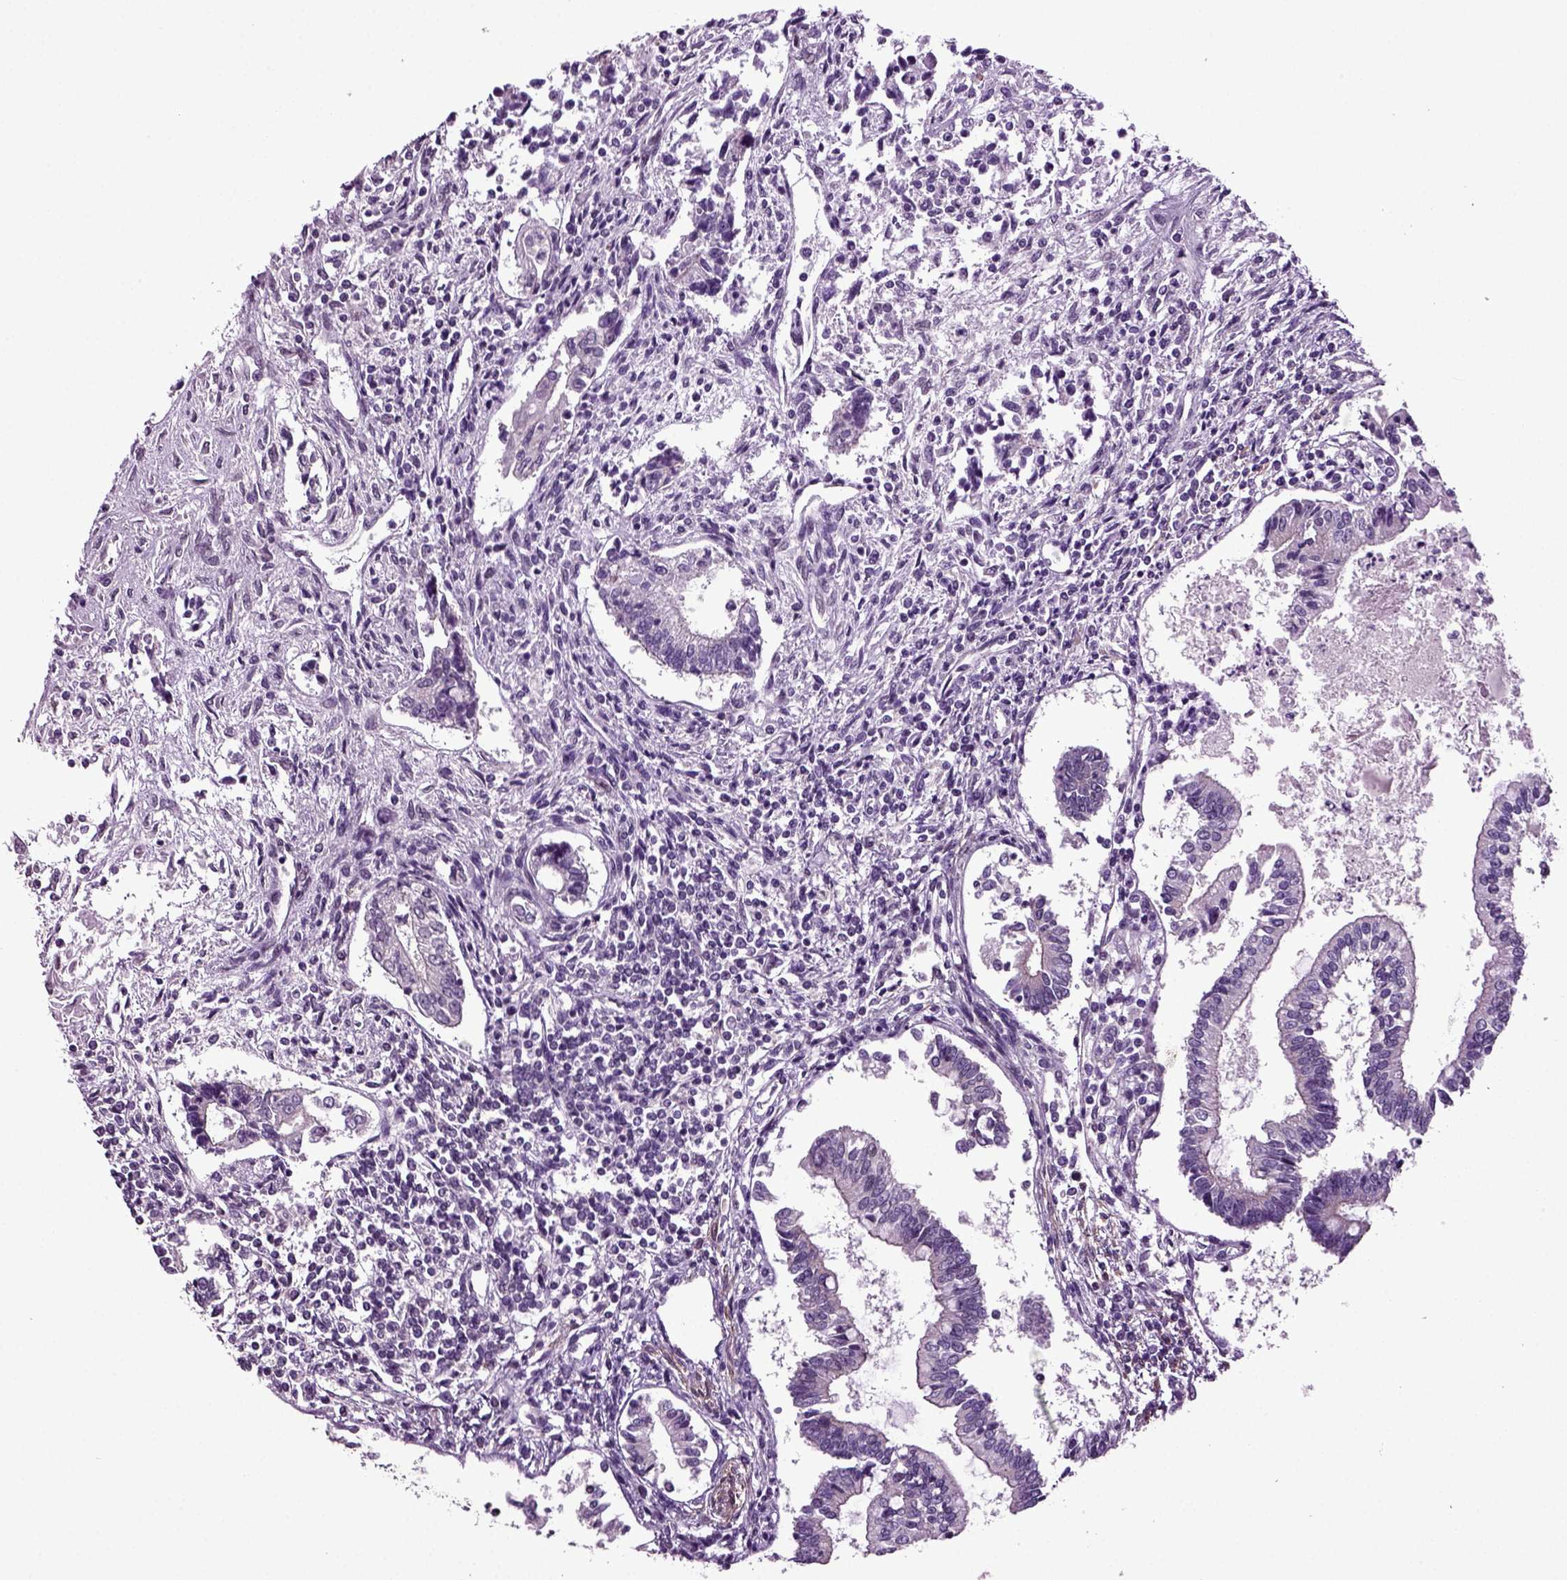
{"staining": {"intensity": "negative", "quantity": "none", "location": "none"}, "tissue": "testis cancer", "cell_type": "Tumor cells", "image_type": "cancer", "snomed": [{"axis": "morphology", "description": "Carcinoma, Embryonal, NOS"}, {"axis": "topography", "description": "Testis"}], "caption": "The immunohistochemistry (IHC) photomicrograph has no significant expression in tumor cells of embryonal carcinoma (testis) tissue.", "gene": "HAGHL", "patient": {"sex": "male", "age": 37}}